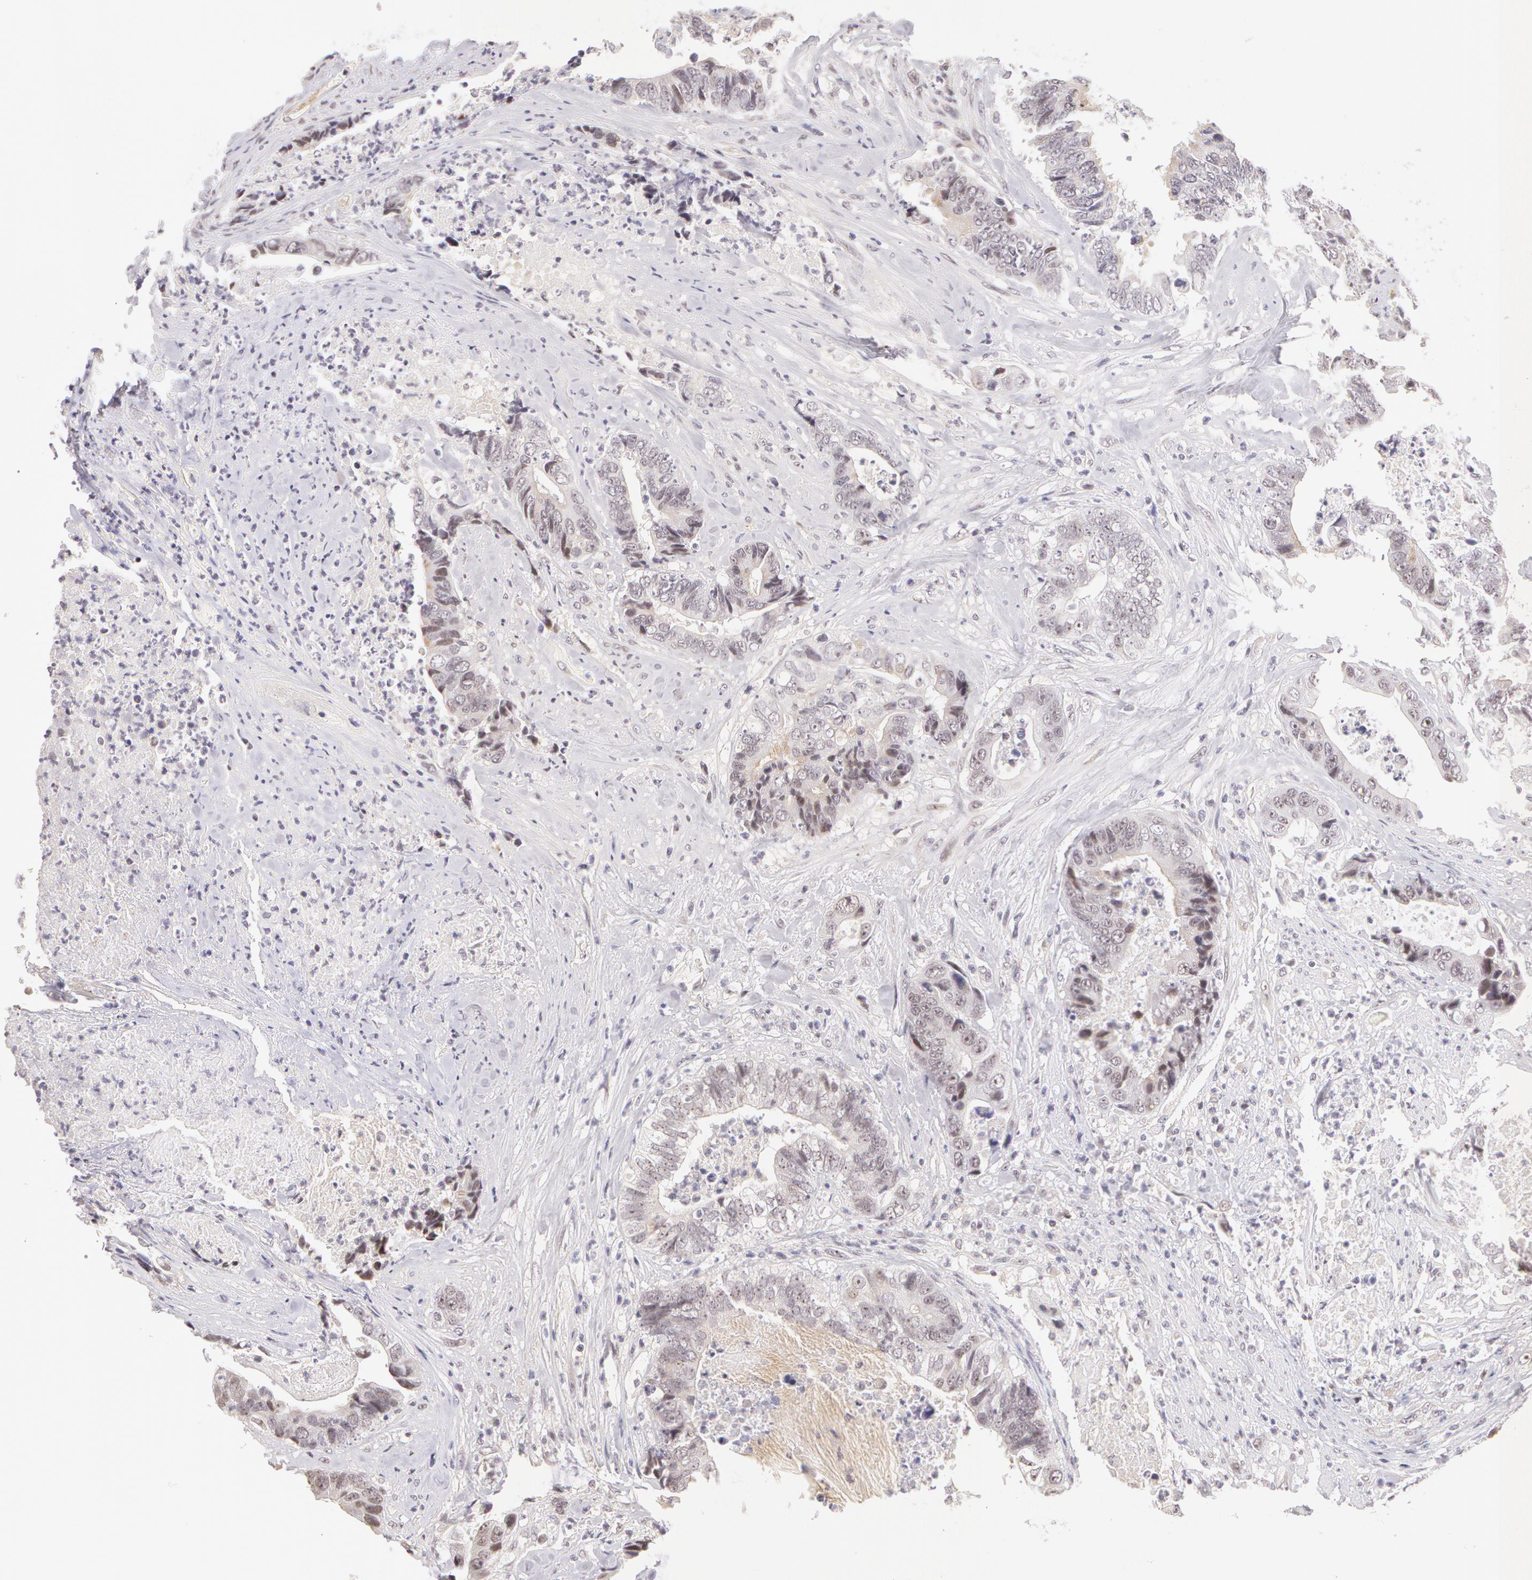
{"staining": {"intensity": "weak", "quantity": "<25%", "location": "nuclear"}, "tissue": "colorectal cancer", "cell_type": "Tumor cells", "image_type": "cancer", "snomed": [{"axis": "morphology", "description": "Adenocarcinoma, NOS"}, {"axis": "topography", "description": "Rectum"}], "caption": "Protein analysis of colorectal adenocarcinoma displays no significant expression in tumor cells.", "gene": "ZNF597", "patient": {"sex": "female", "age": 65}}